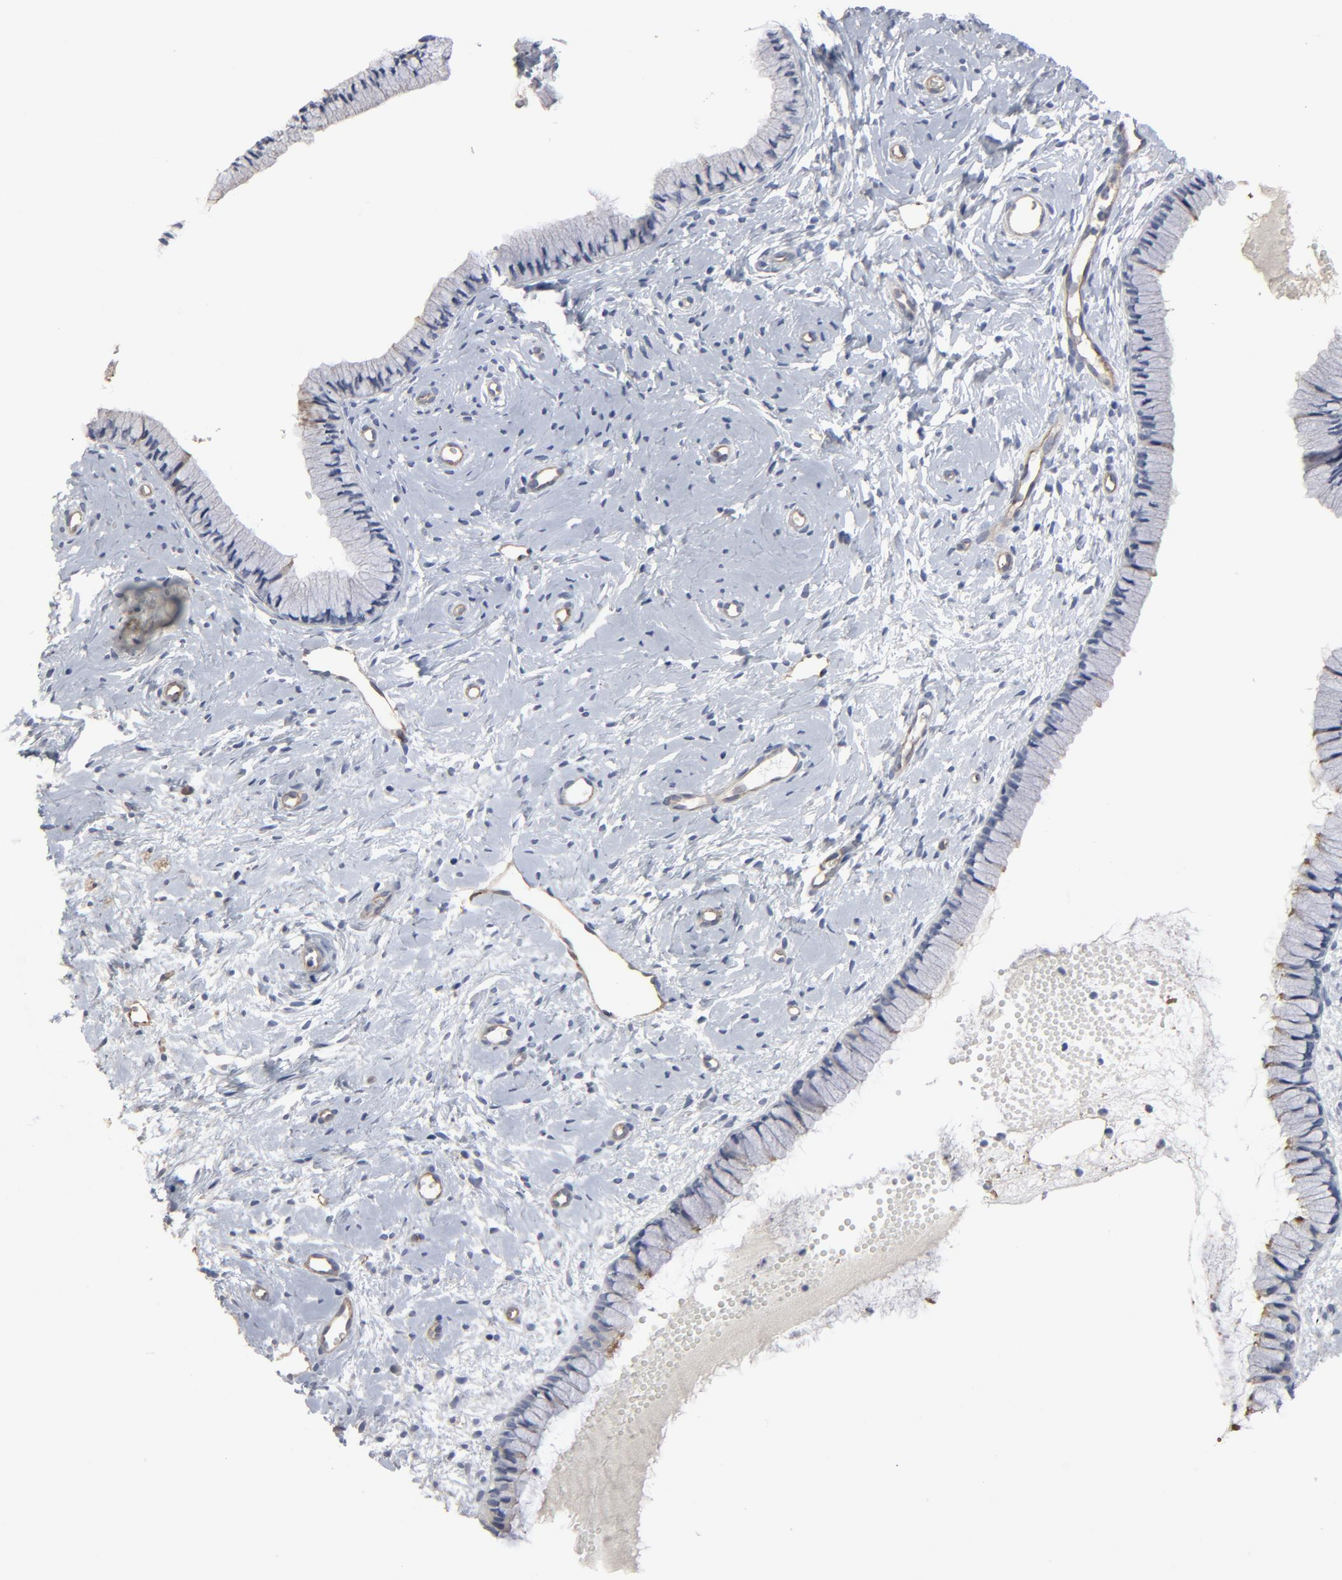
{"staining": {"intensity": "negative", "quantity": "none", "location": "none"}, "tissue": "cervix", "cell_type": "Glandular cells", "image_type": "normal", "snomed": [{"axis": "morphology", "description": "Normal tissue, NOS"}, {"axis": "topography", "description": "Cervix"}], "caption": "Glandular cells are negative for brown protein staining in unremarkable cervix. Brightfield microscopy of immunohistochemistry stained with DAB (brown) and hematoxylin (blue), captured at high magnification.", "gene": "KDR", "patient": {"sex": "female", "age": 46}}